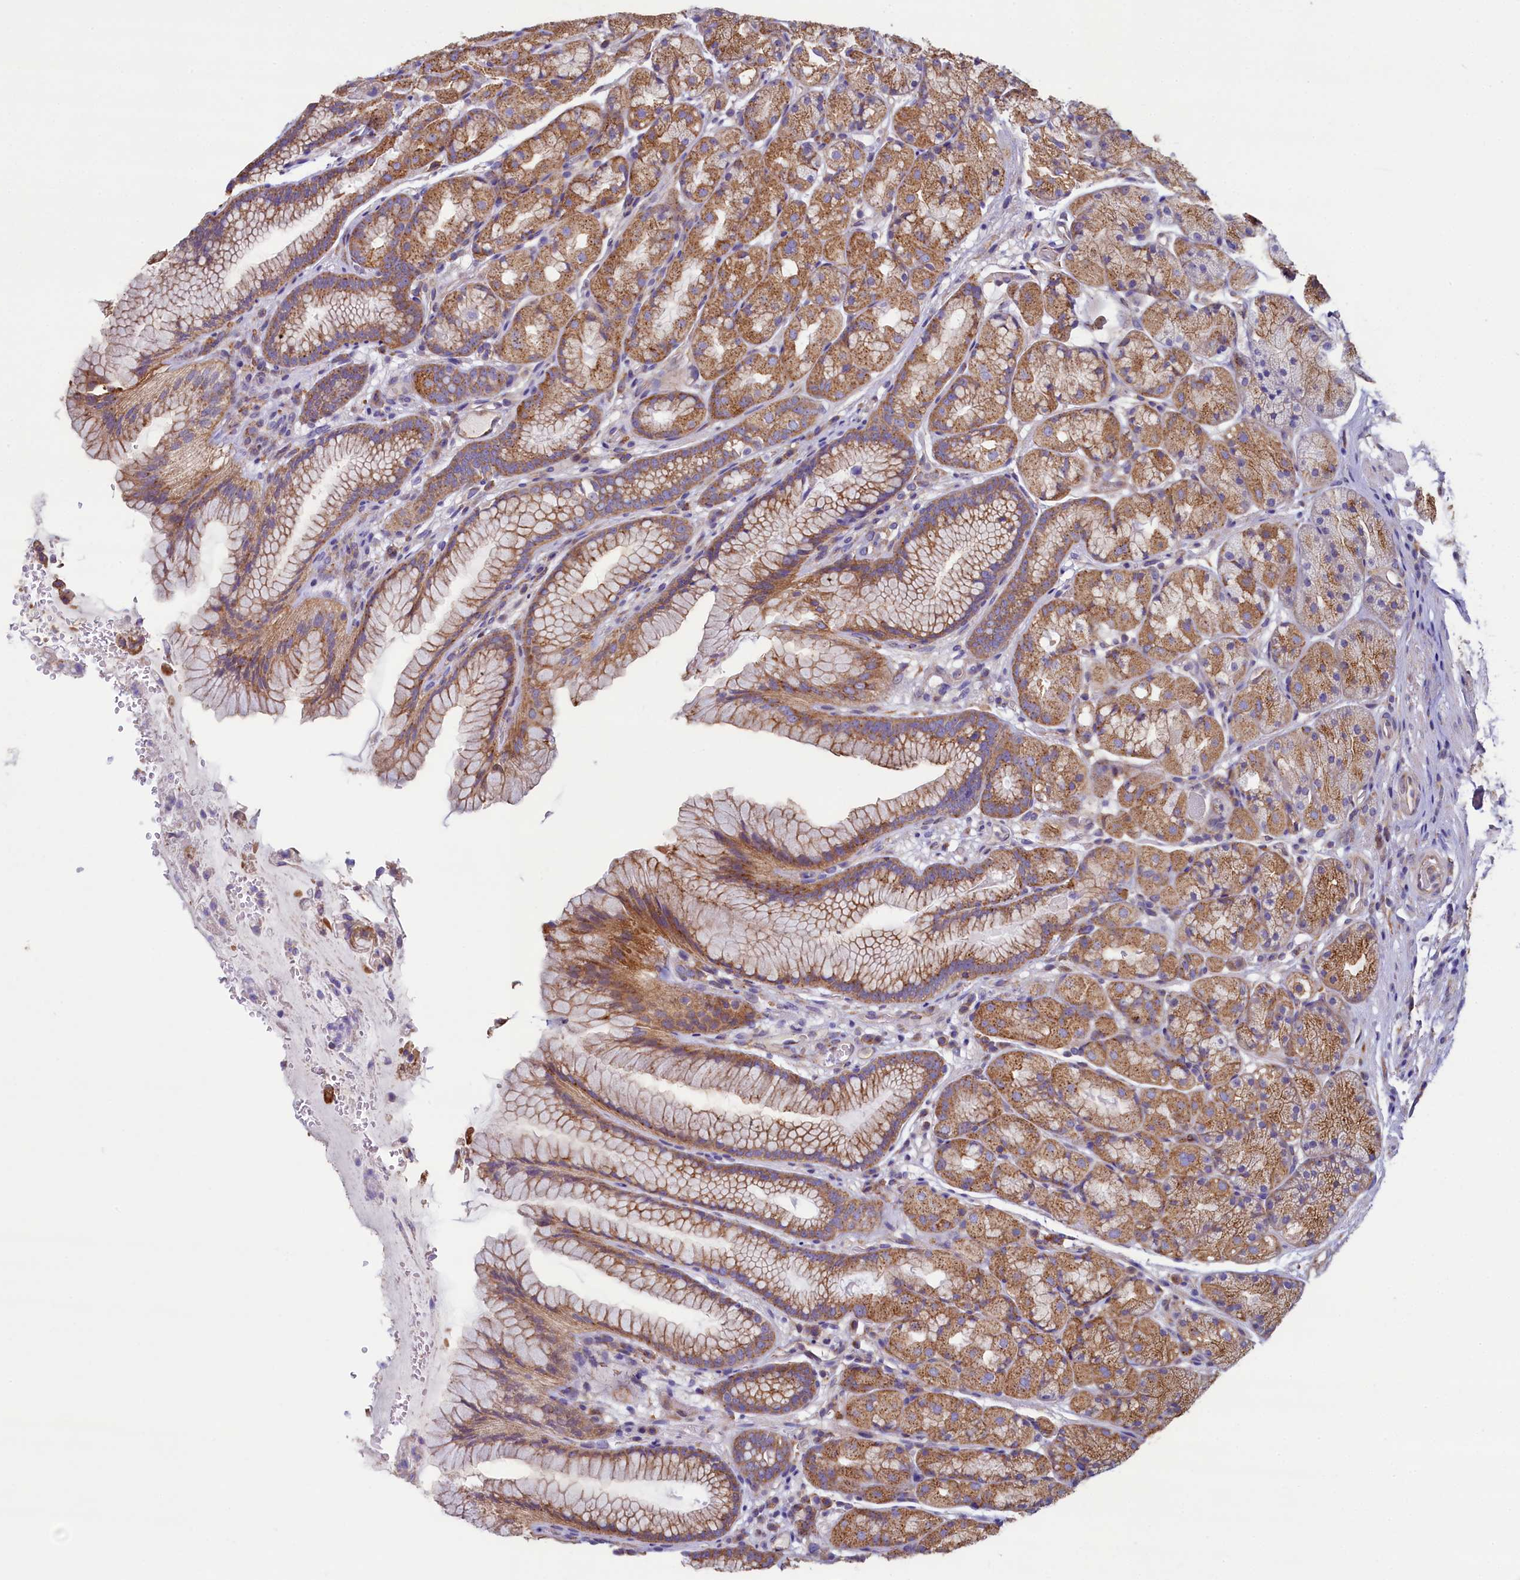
{"staining": {"intensity": "strong", "quantity": ">75%", "location": "cytoplasmic/membranous"}, "tissue": "stomach", "cell_type": "Glandular cells", "image_type": "normal", "snomed": [{"axis": "morphology", "description": "Normal tissue, NOS"}, {"axis": "topography", "description": "Stomach"}], "caption": "About >75% of glandular cells in normal stomach display strong cytoplasmic/membranous protein staining as visualized by brown immunohistochemical staining.", "gene": "GPR21", "patient": {"sex": "male", "age": 63}}